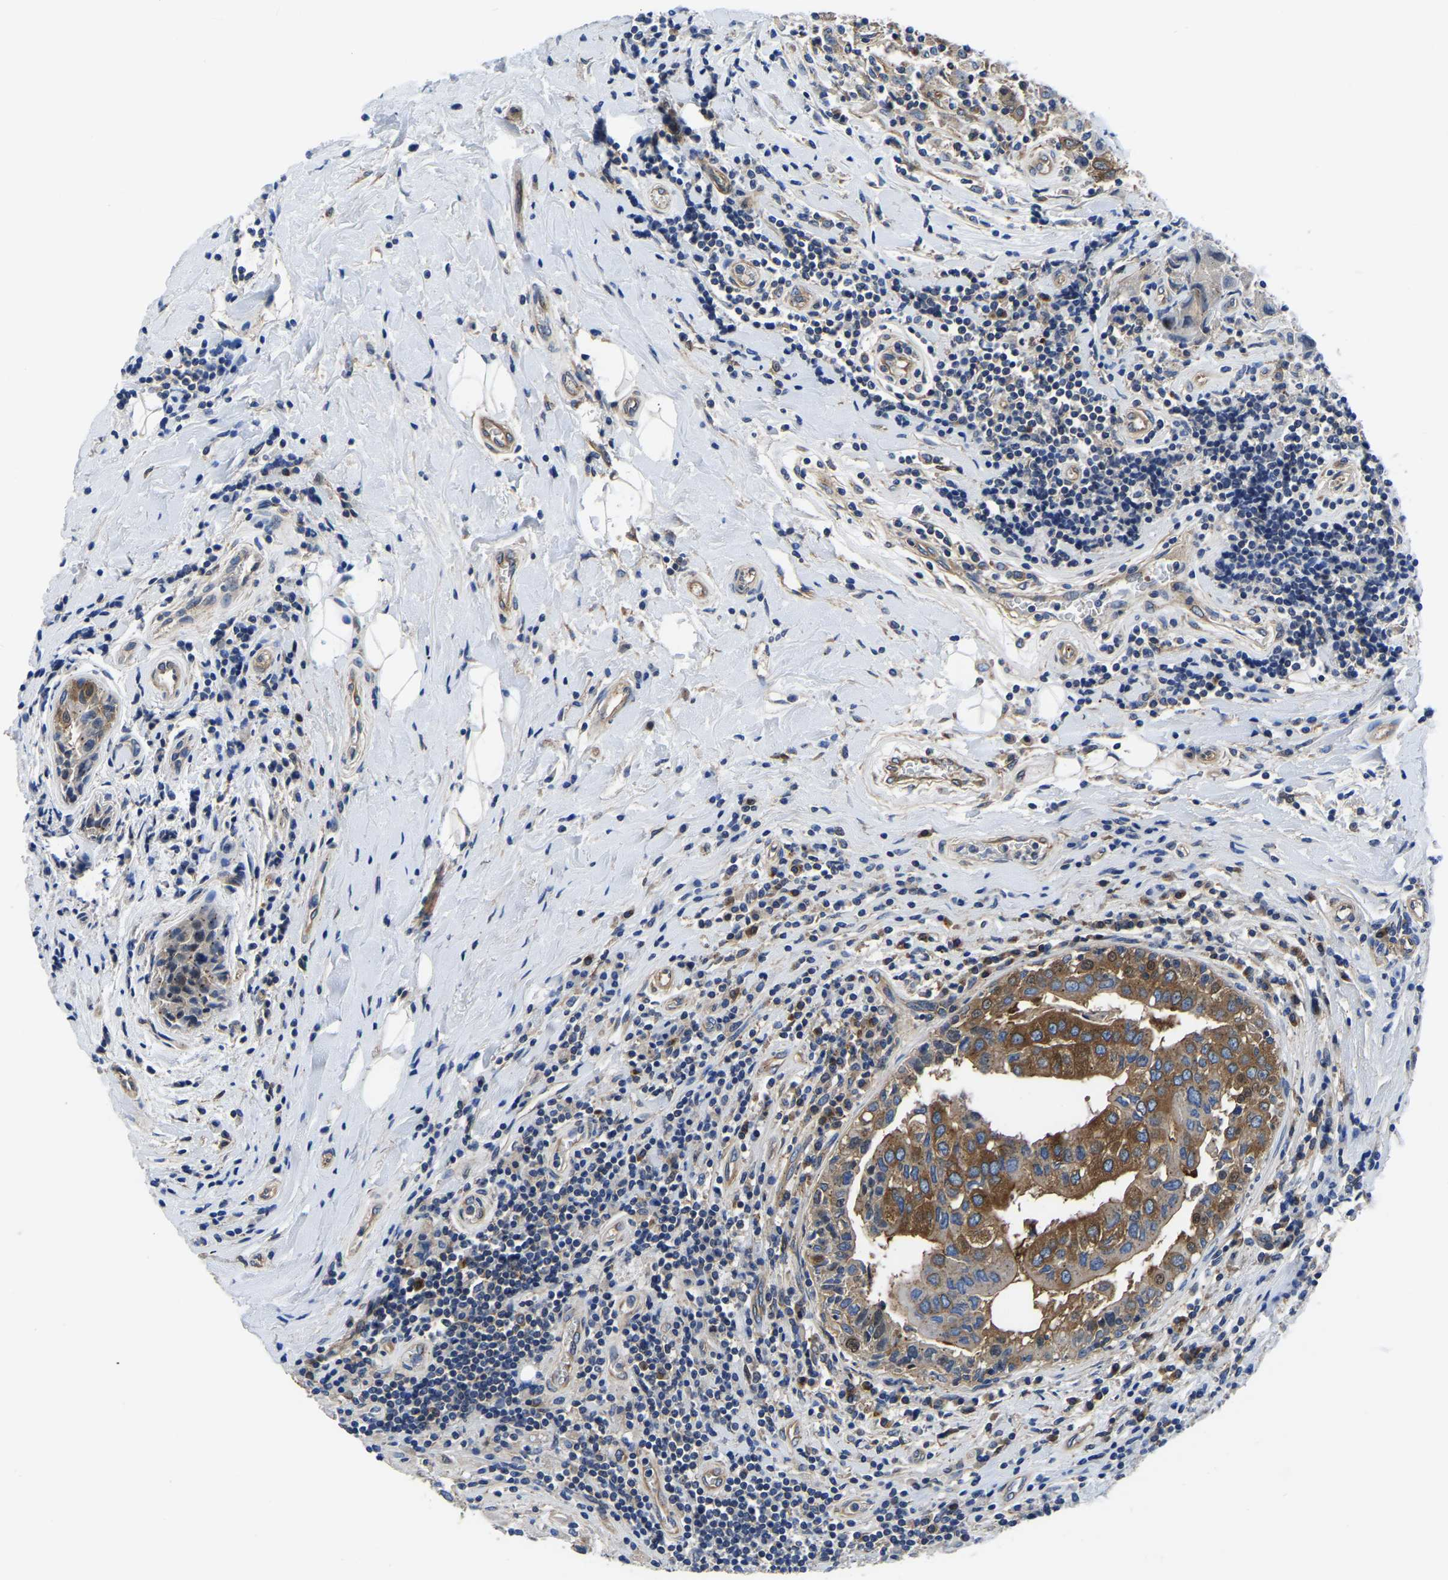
{"staining": {"intensity": "strong", "quantity": ">75%", "location": "cytoplasmic/membranous"}, "tissue": "breast cancer", "cell_type": "Tumor cells", "image_type": "cancer", "snomed": [{"axis": "morphology", "description": "Duct carcinoma"}, {"axis": "topography", "description": "Breast"}], "caption": "Tumor cells display high levels of strong cytoplasmic/membranous positivity in about >75% of cells in human intraductal carcinoma (breast).", "gene": "TFG", "patient": {"sex": "female", "age": 27}}